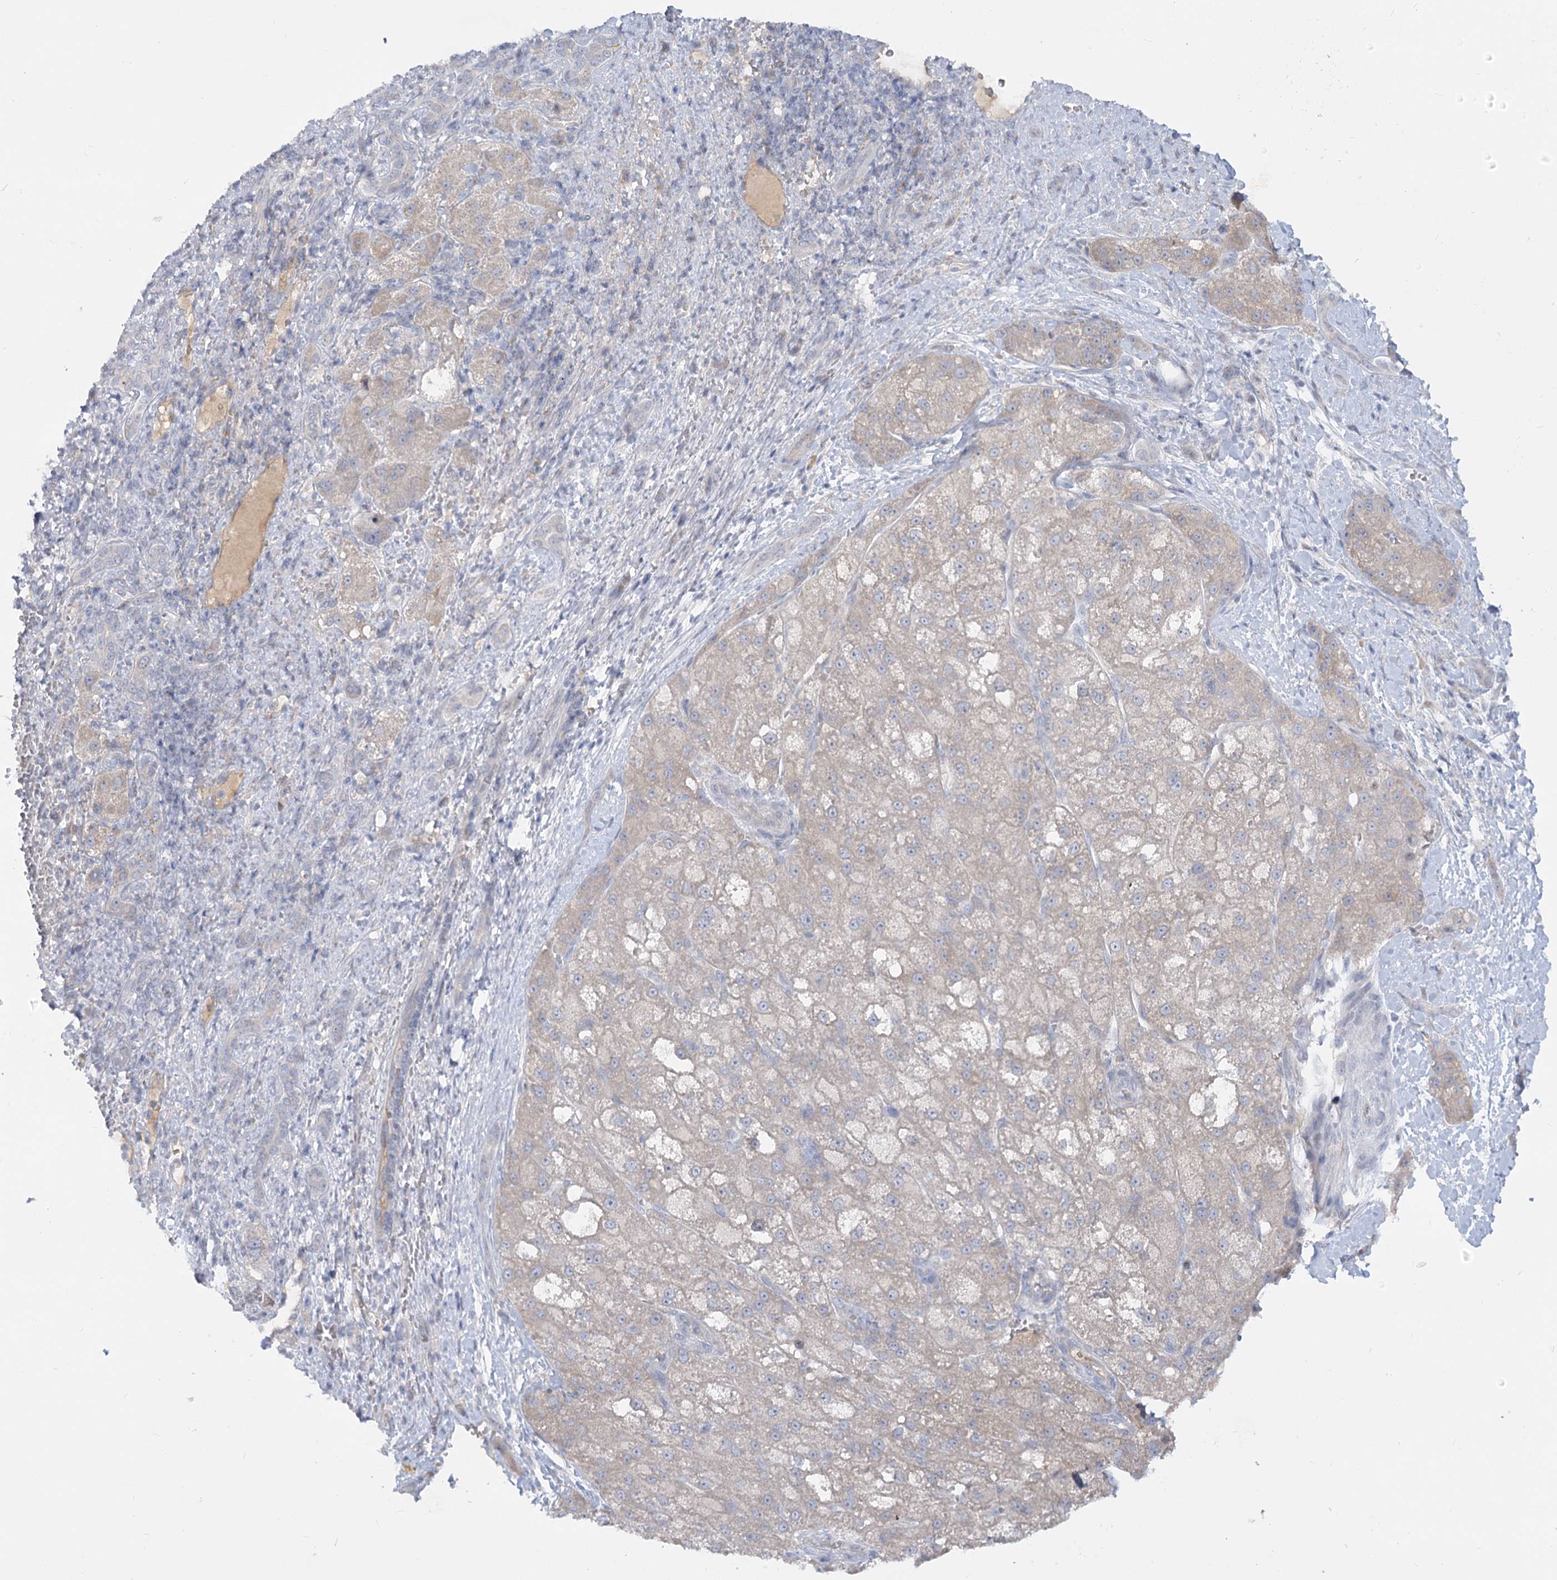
{"staining": {"intensity": "weak", "quantity": "<25%", "location": "cytoplasmic/membranous"}, "tissue": "liver cancer", "cell_type": "Tumor cells", "image_type": "cancer", "snomed": [{"axis": "morphology", "description": "Normal tissue, NOS"}, {"axis": "morphology", "description": "Carcinoma, Hepatocellular, NOS"}, {"axis": "topography", "description": "Liver"}], "caption": "This is an immunohistochemistry micrograph of liver cancer (hepatocellular carcinoma). There is no expression in tumor cells.", "gene": "EFHC2", "patient": {"sex": "male", "age": 57}}